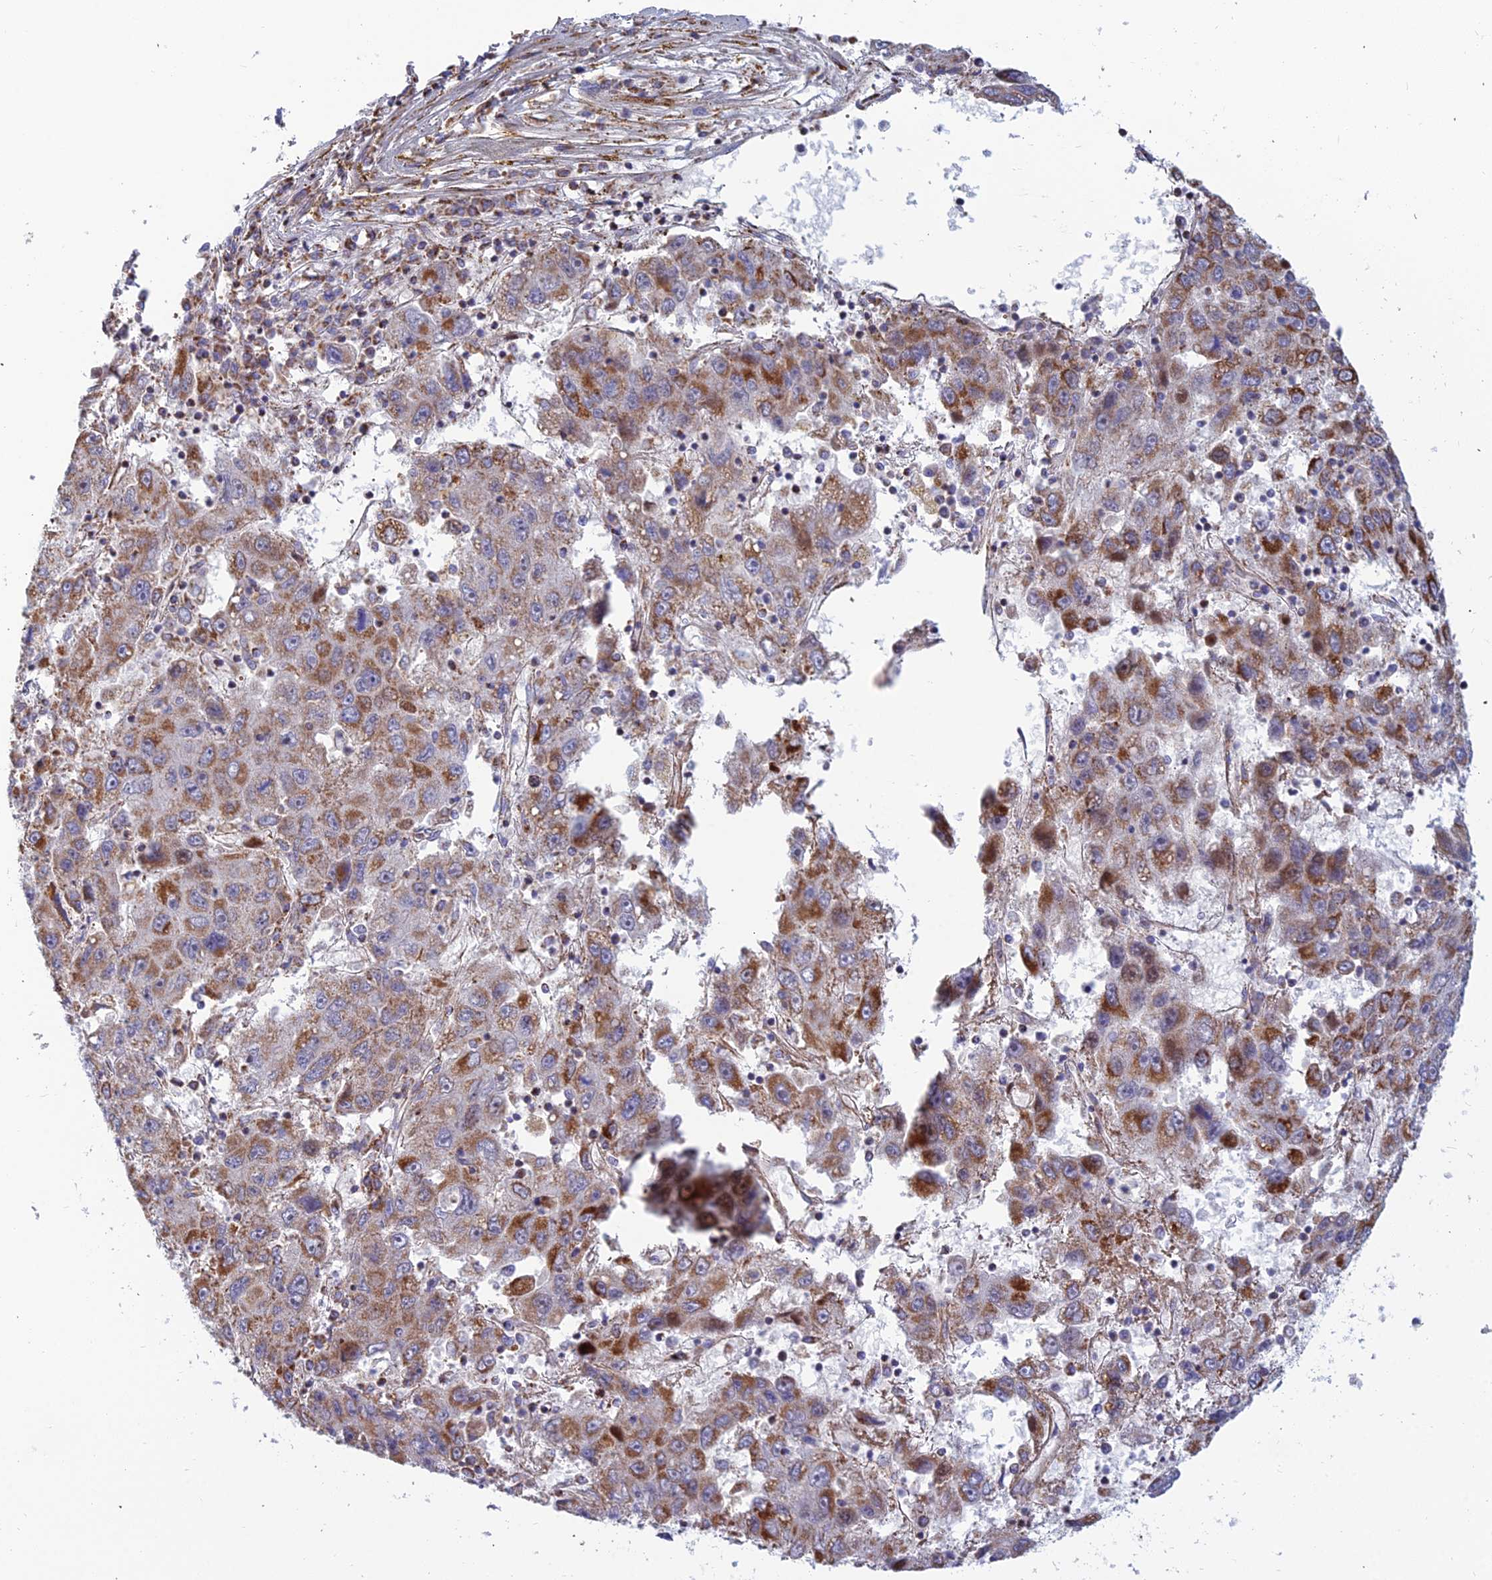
{"staining": {"intensity": "strong", "quantity": "25%-75%", "location": "cytoplasmic/membranous"}, "tissue": "liver cancer", "cell_type": "Tumor cells", "image_type": "cancer", "snomed": [{"axis": "morphology", "description": "Carcinoma, Hepatocellular, NOS"}, {"axis": "topography", "description": "Liver"}], "caption": "A high amount of strong cytoplasmic/membranous positivity is appreciated in about 25%-75% of tumor cells in liver cancer tissue.", "gene": "SLC35F4", "patient": {"sex": "male", "age": 49}}